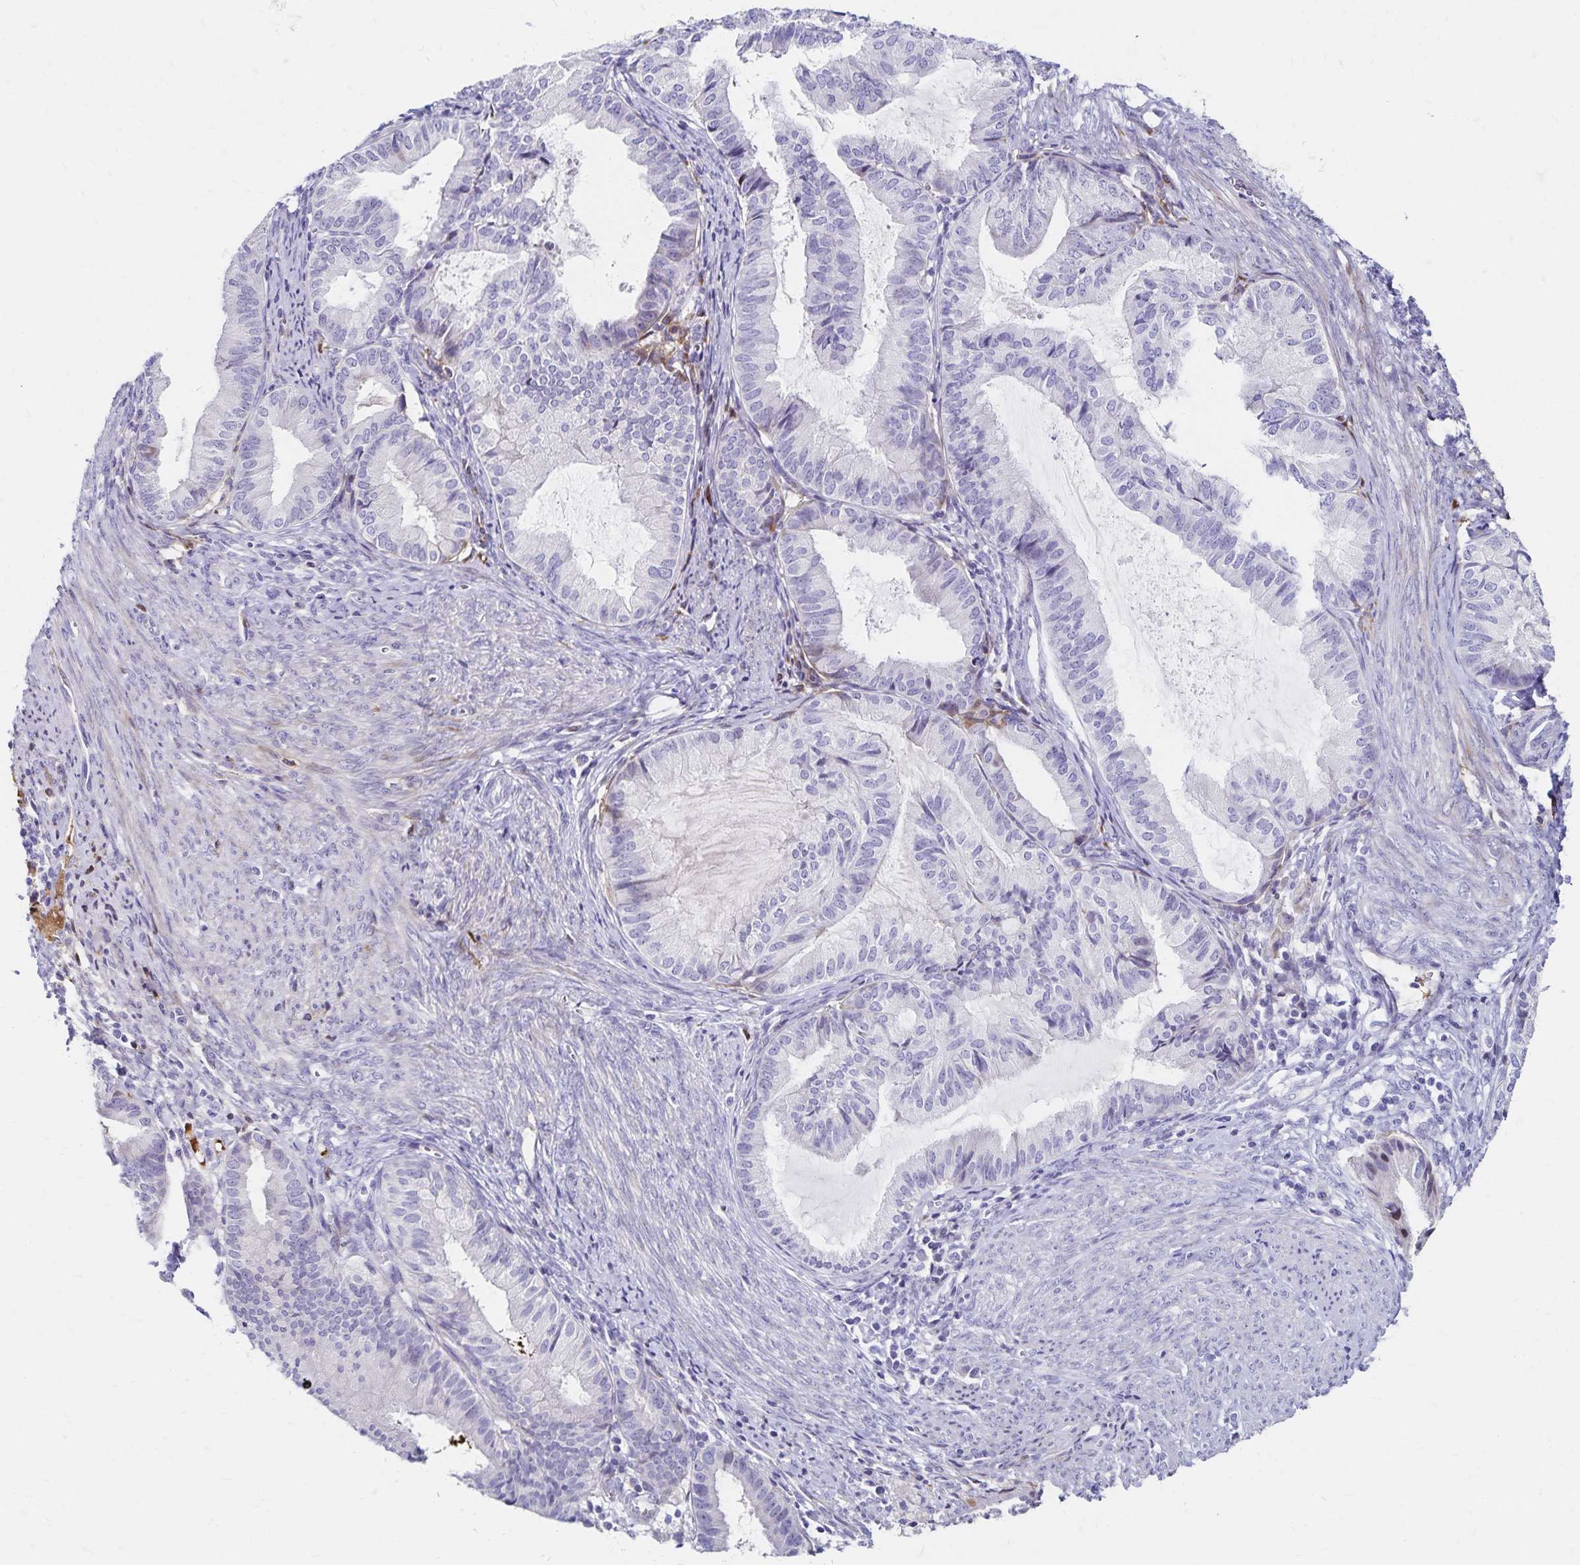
{"staining": {"intensity": "negative", "quantity": "none", "location": "none"}, "tissue": "endometrial cancer", "cell_type": "Tumor cells", "image_type": "cancer", "snomed": [{"axis": "morphology", "description": "Adenocarcinoma, NOS"}, {"axis": "topography", "description": "Endometrium"}], "caption": "This is a histopathology image of immunohistochemistry (IHC) staining of endometrial cancer, which shows no staining in tumor cells. (DAB (3,3'-diaminobenzidine) immunohistochemistry visualized using brightfield microscopy, high magnification).", "gene": "NECAP1", "patient": {"sex": "female", "age": 86}}